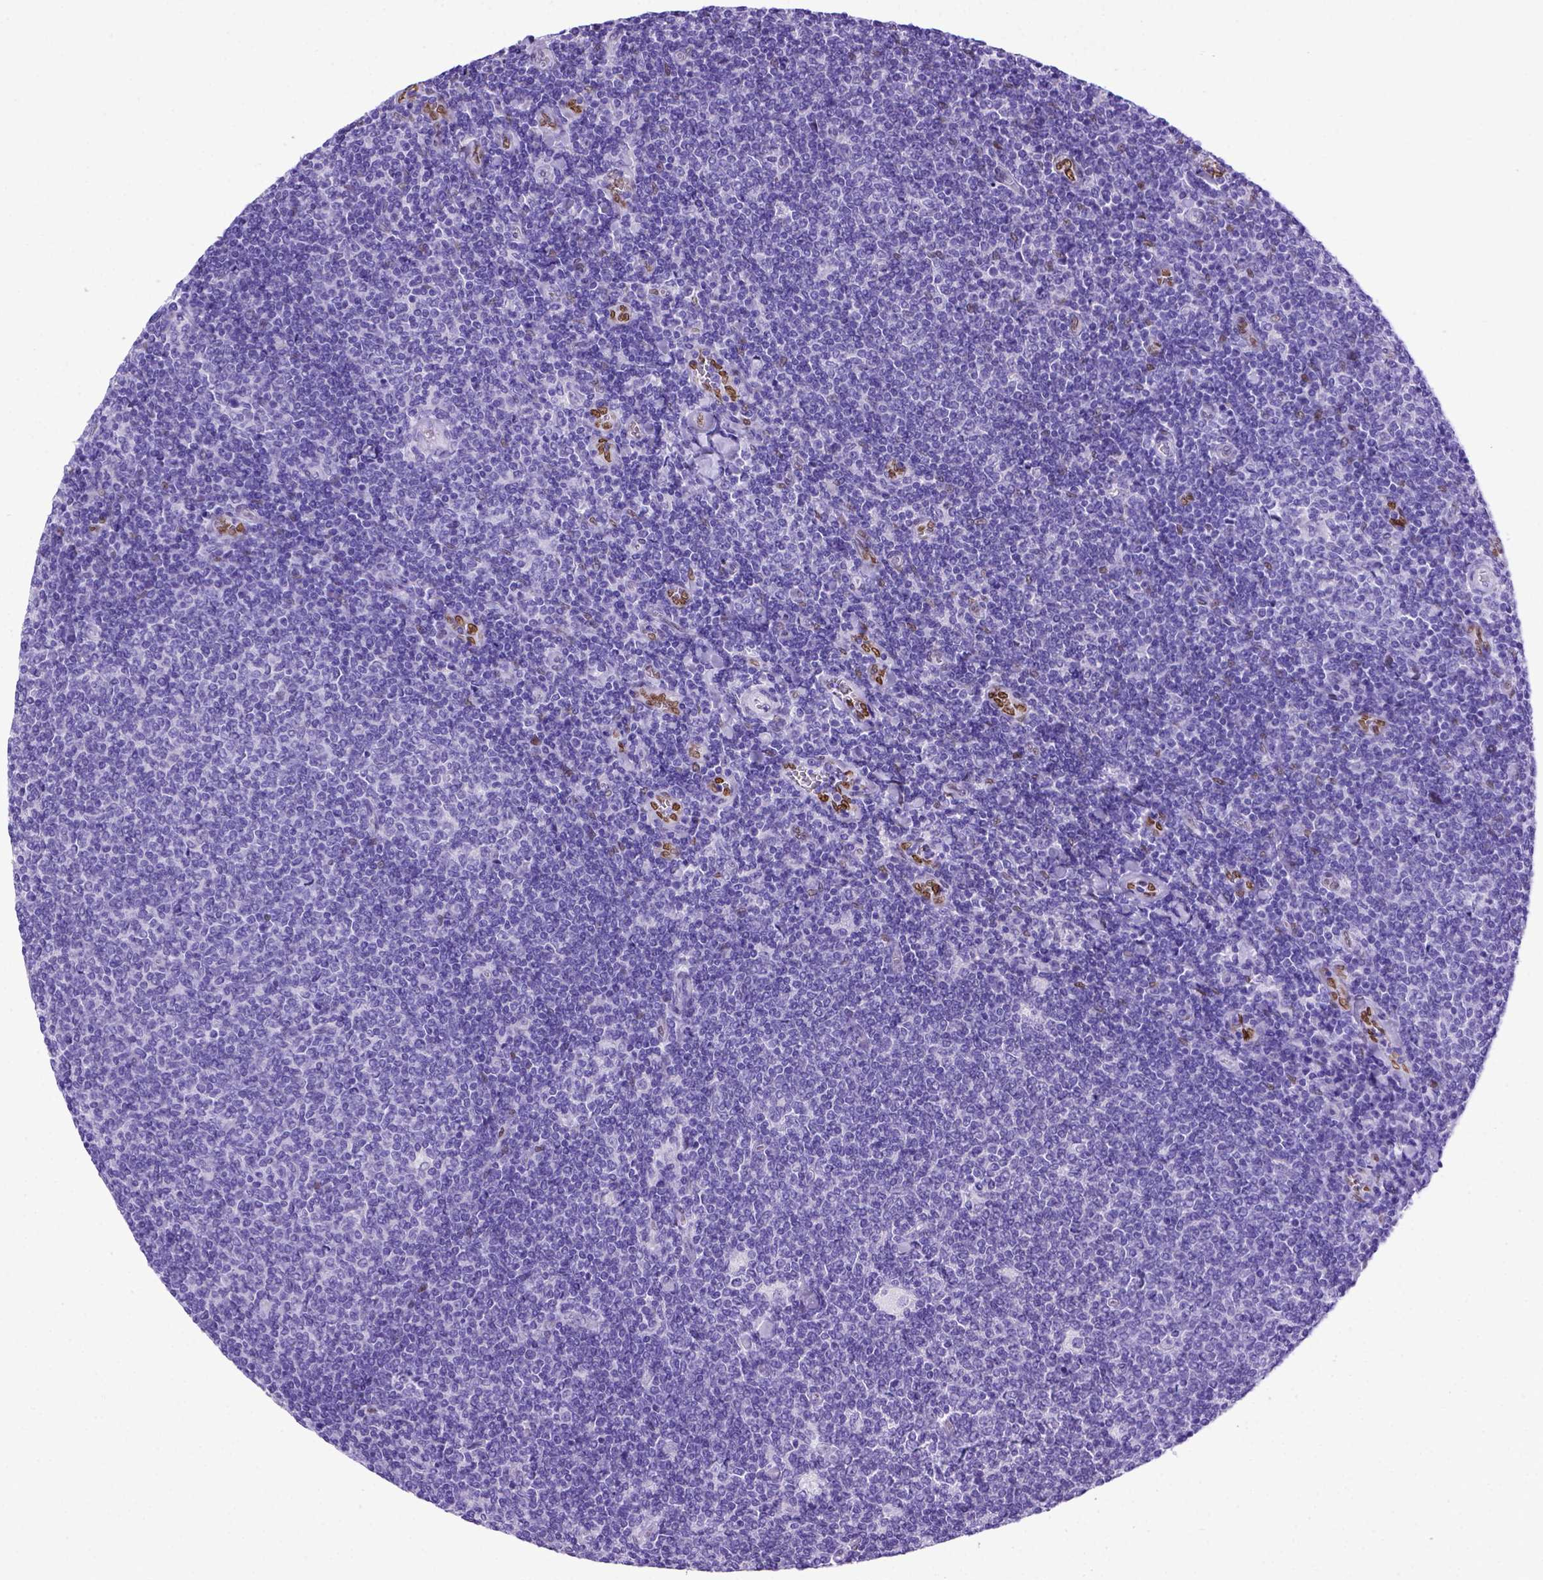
{"staining": {"intensity": "negative", "quantity": "none", "location": "none"}, "tissue": "lymphoma", "cell_type": "Tumor cells", "image_type": "cancer", "snomed": [{"axis": "morphology", "description": "Malignant lymphoma, non-Hodgkin's type, Low grade"}, {"axis": "topography", "description": "Lymph node"}], "caption": "This photomicrograph is of malignant lymphoma, non-Hodgkin's type (low-grade) stained with IHC to label a protein in brown with the nuclei are counter-stained blue. There is no positivity in tumor cells.", "gene": "MEOX2", "patient": {"sex": "male", "age": 52}}